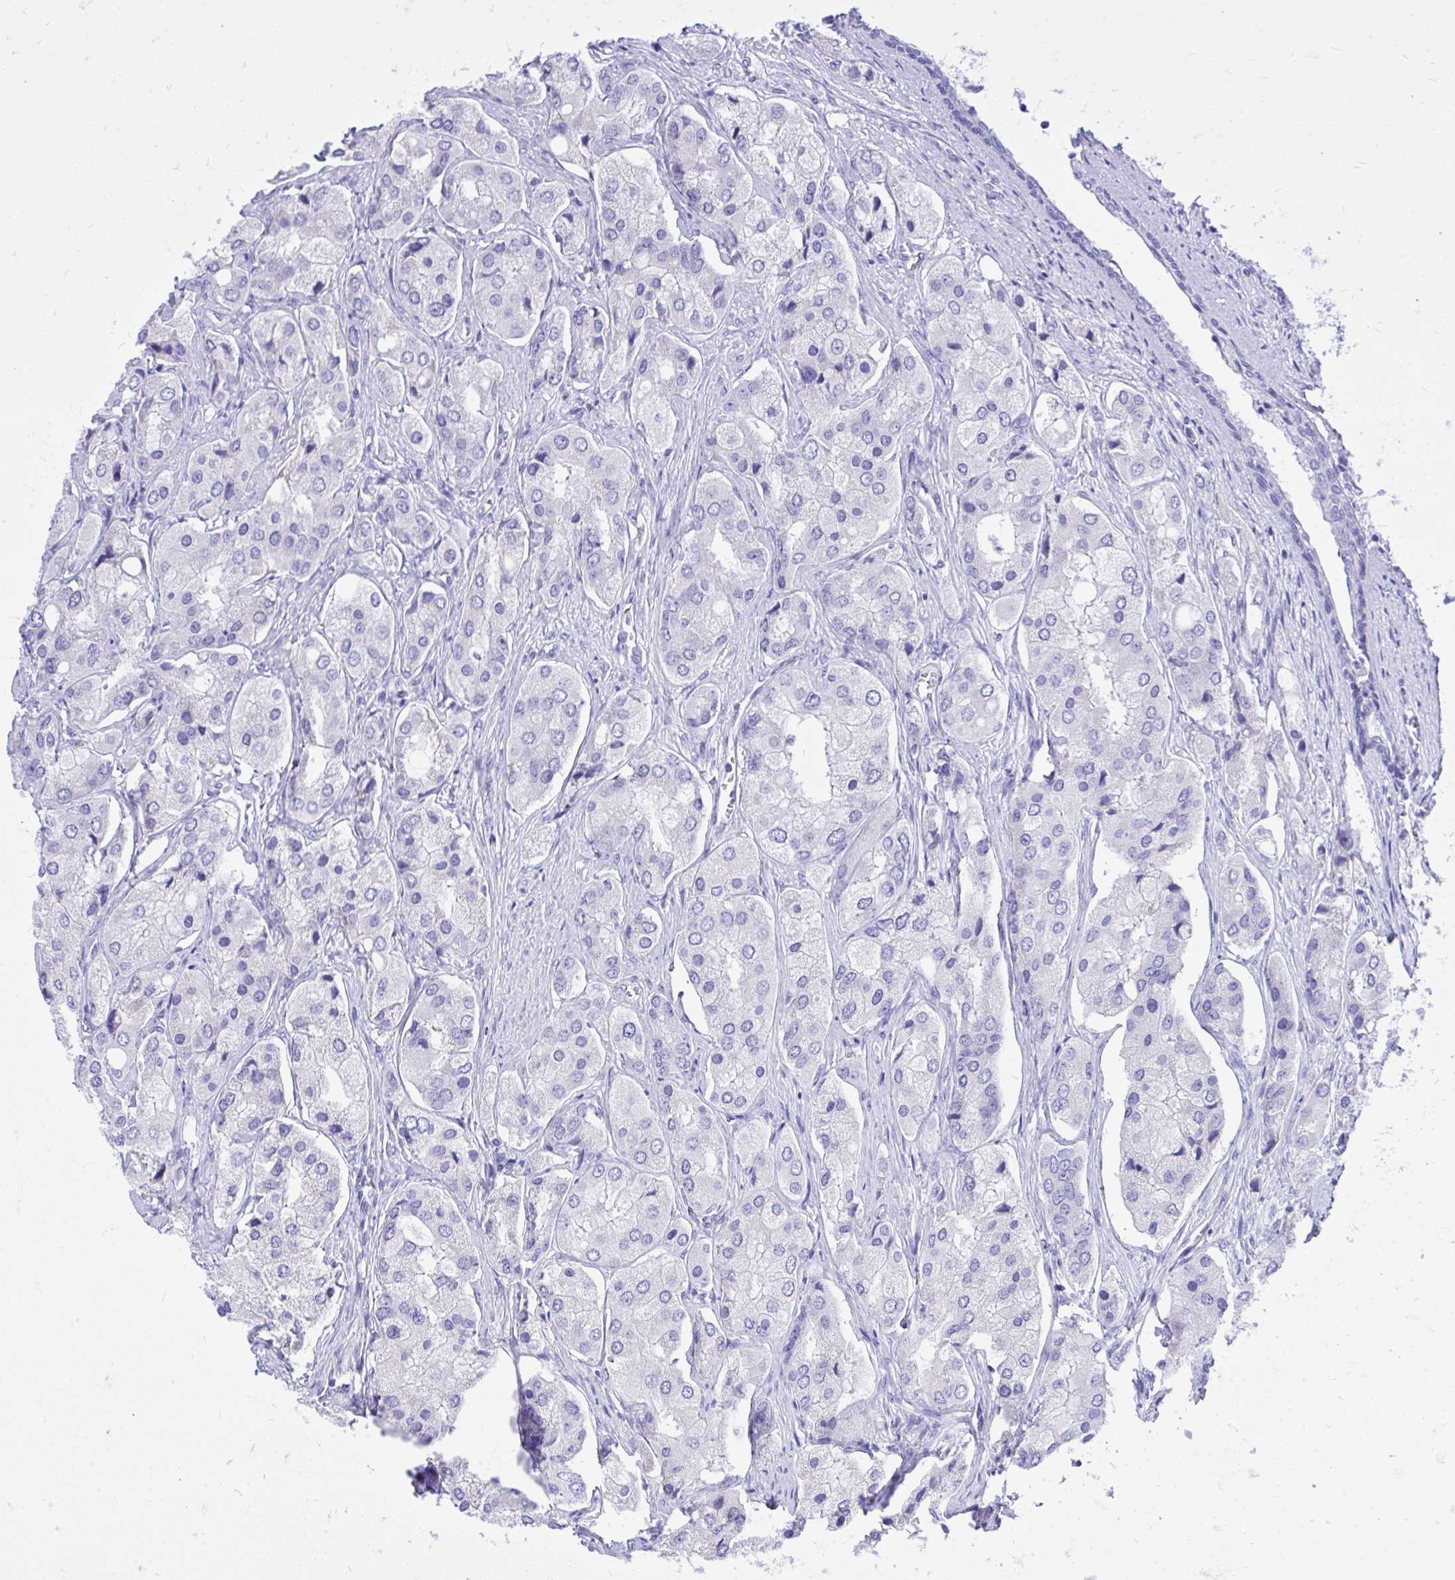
{"staining": {"intensity": "negative", "quantity": "none", "location": "none"}, "tissue": "prostate cancer", "cell_type": "Tumor cells", "image_type": "cancer", "snomed": [{"axis": "morphology", "description": "Adenocarcinoma, Low grade"}, {"axis": "topography", "description": "Prostate"}], "caption": "Micrograph shows no significant protein expression in tumor cells of prostate cancer (adenocarcinoma (low-grade)).", "gene": "MON1A", "patient": {"sex": "male", "age": 69}}